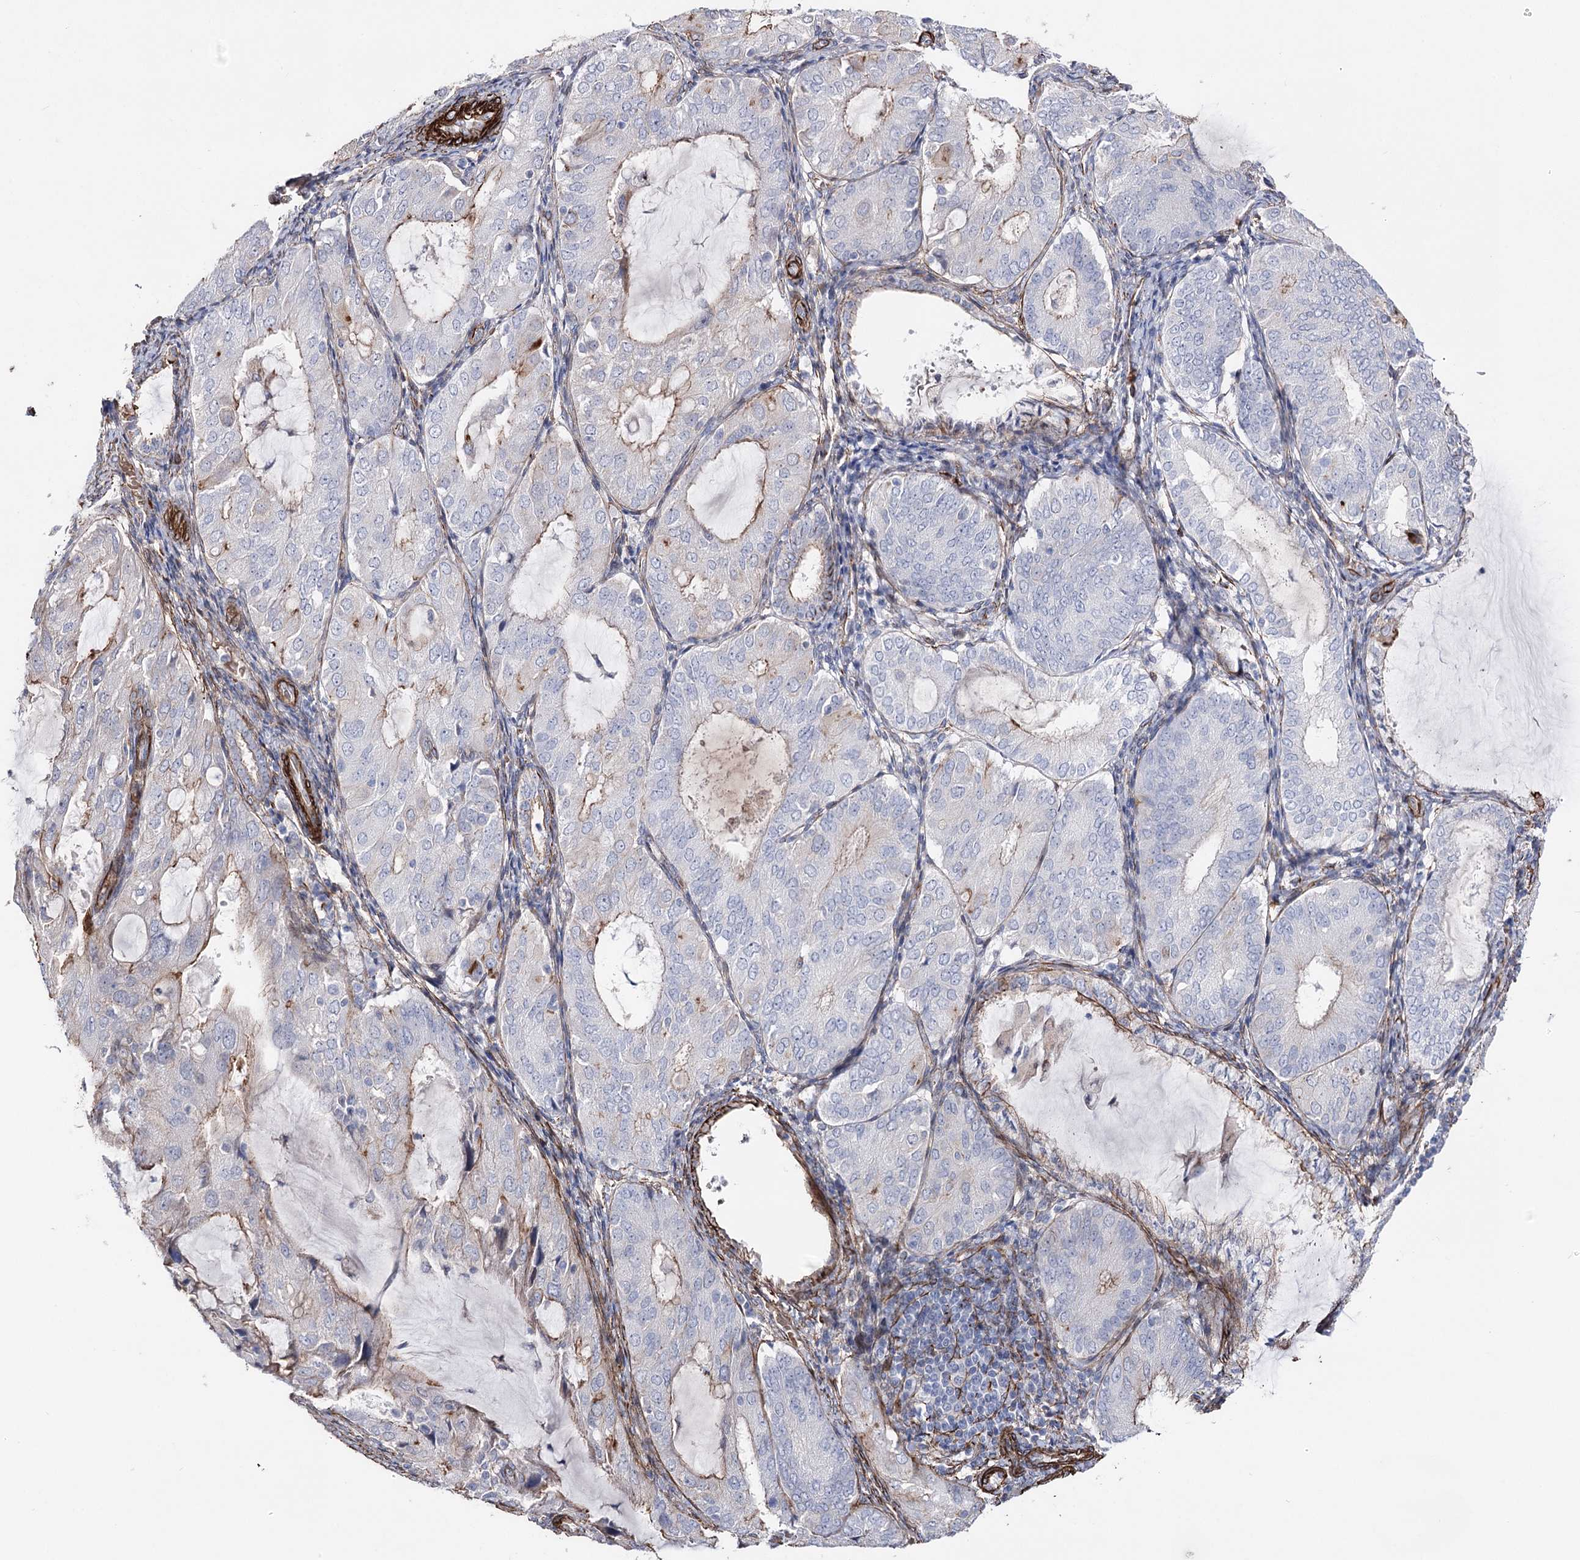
{"staining": {"intensity": "moderate", "quantity": "<25%", "location": "cytoplasmic/membranous"}, "tissue": "endometrial cancer", "cell_type": "Tumor cells", "image_type": "cancer", "snomed": [{"axis": "morphology", "description": "Adenocarcinoma, NOS"}, {"axis": "topography", "description": "Endometrium"}], "caption": "Protein expression analysis of human endometrial adenocarcinoma reveals moderate cytoplasmic/membranous expression in about <25% of tumor cells.", "gene": "ARHGAP20", "patient": {"sex": "female", "age": 81}}